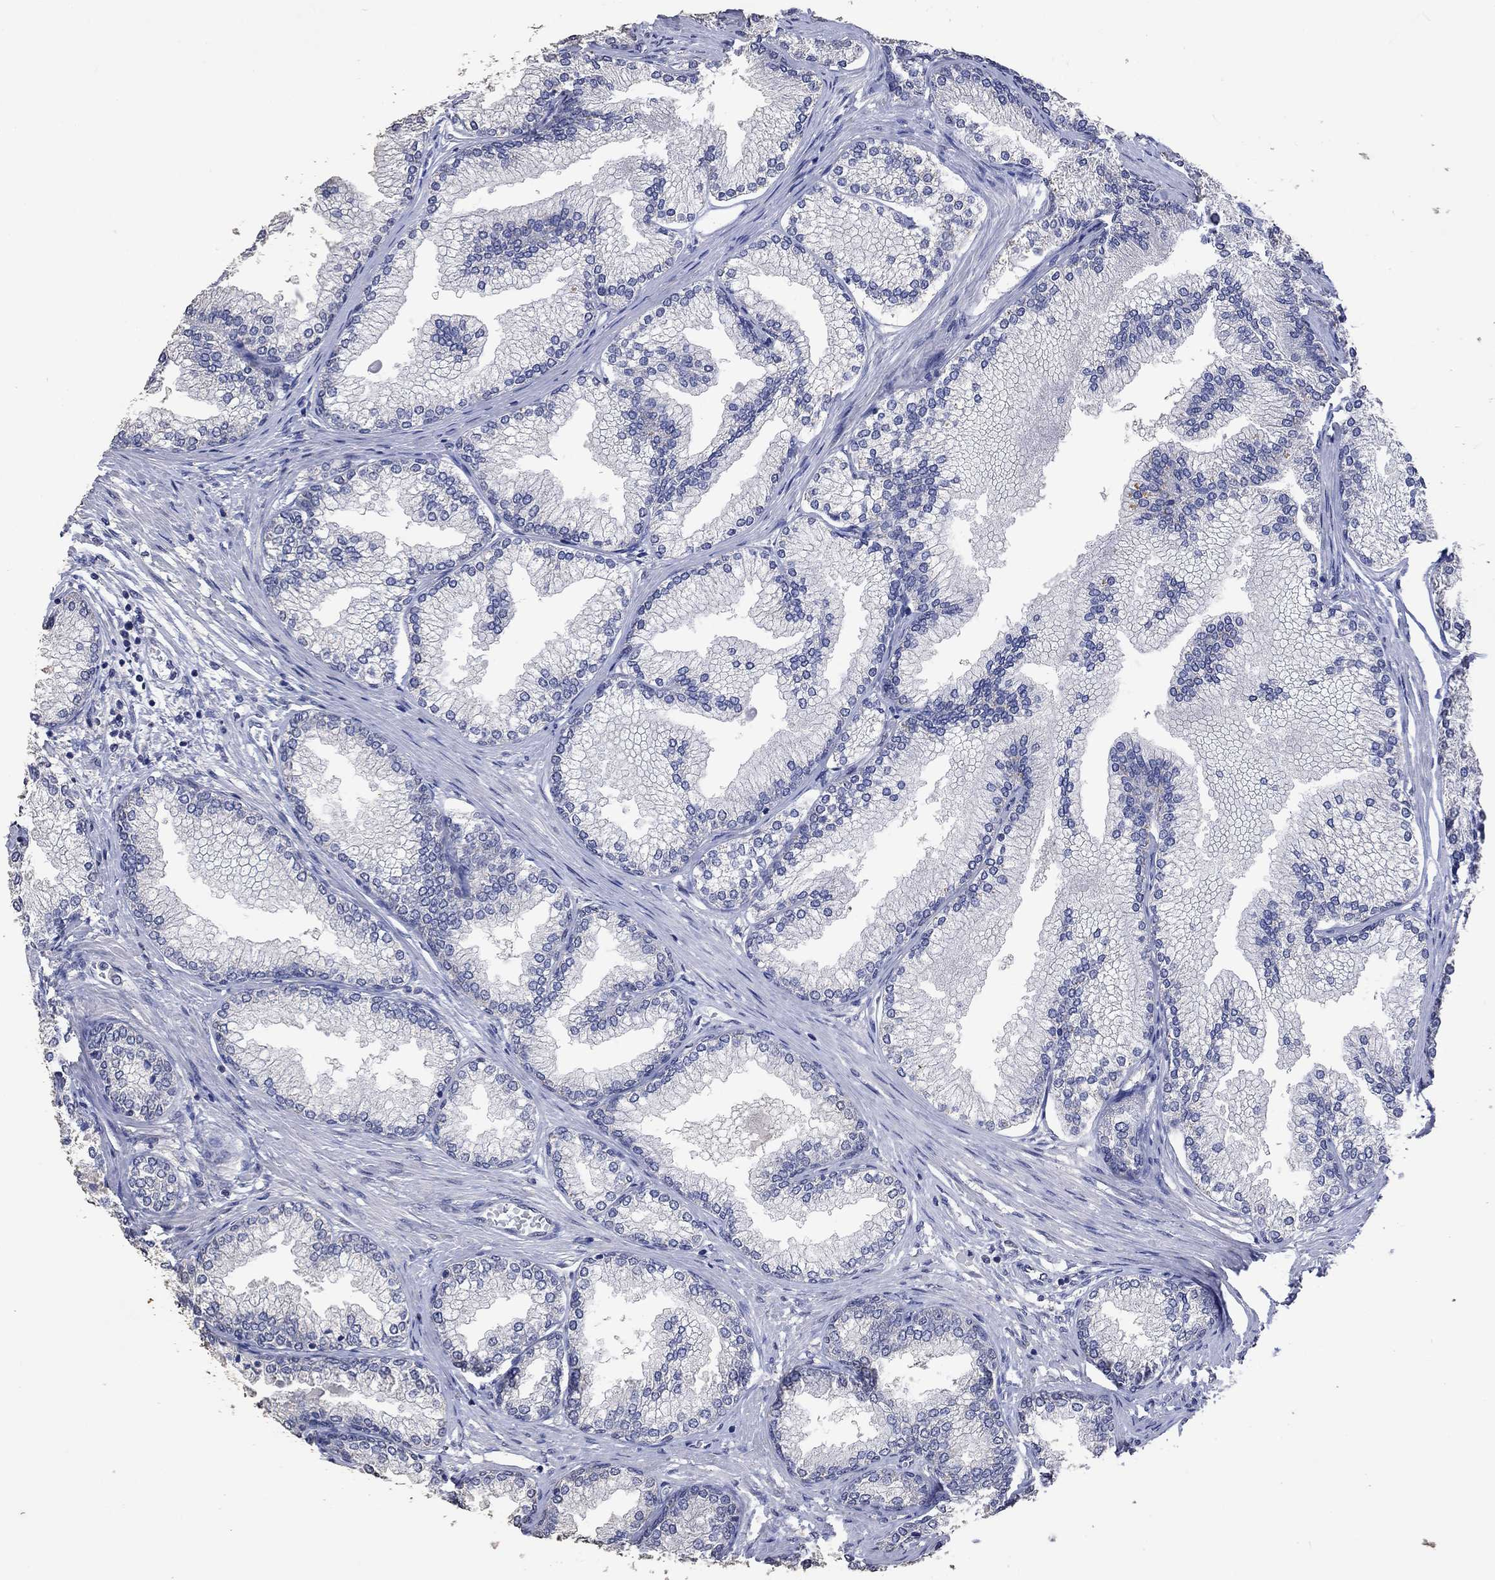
{"staining": {"intensity": "negative", "quantity": "none", "location": "none"}, "tissue": "prostate", "cell_type": "Glandular cells", "image_type": "normal", "snomed": [{"axis": "morphology", "description": "Normal tissue, NOS"}, {"axis": "topography", "description": "Prostate"}], "caption": "The IHC photomicrograph has no significant staining in glandular cells of prostate.", "gene": "PTPN20", "patient": {"sex": "male", "age": 72}}